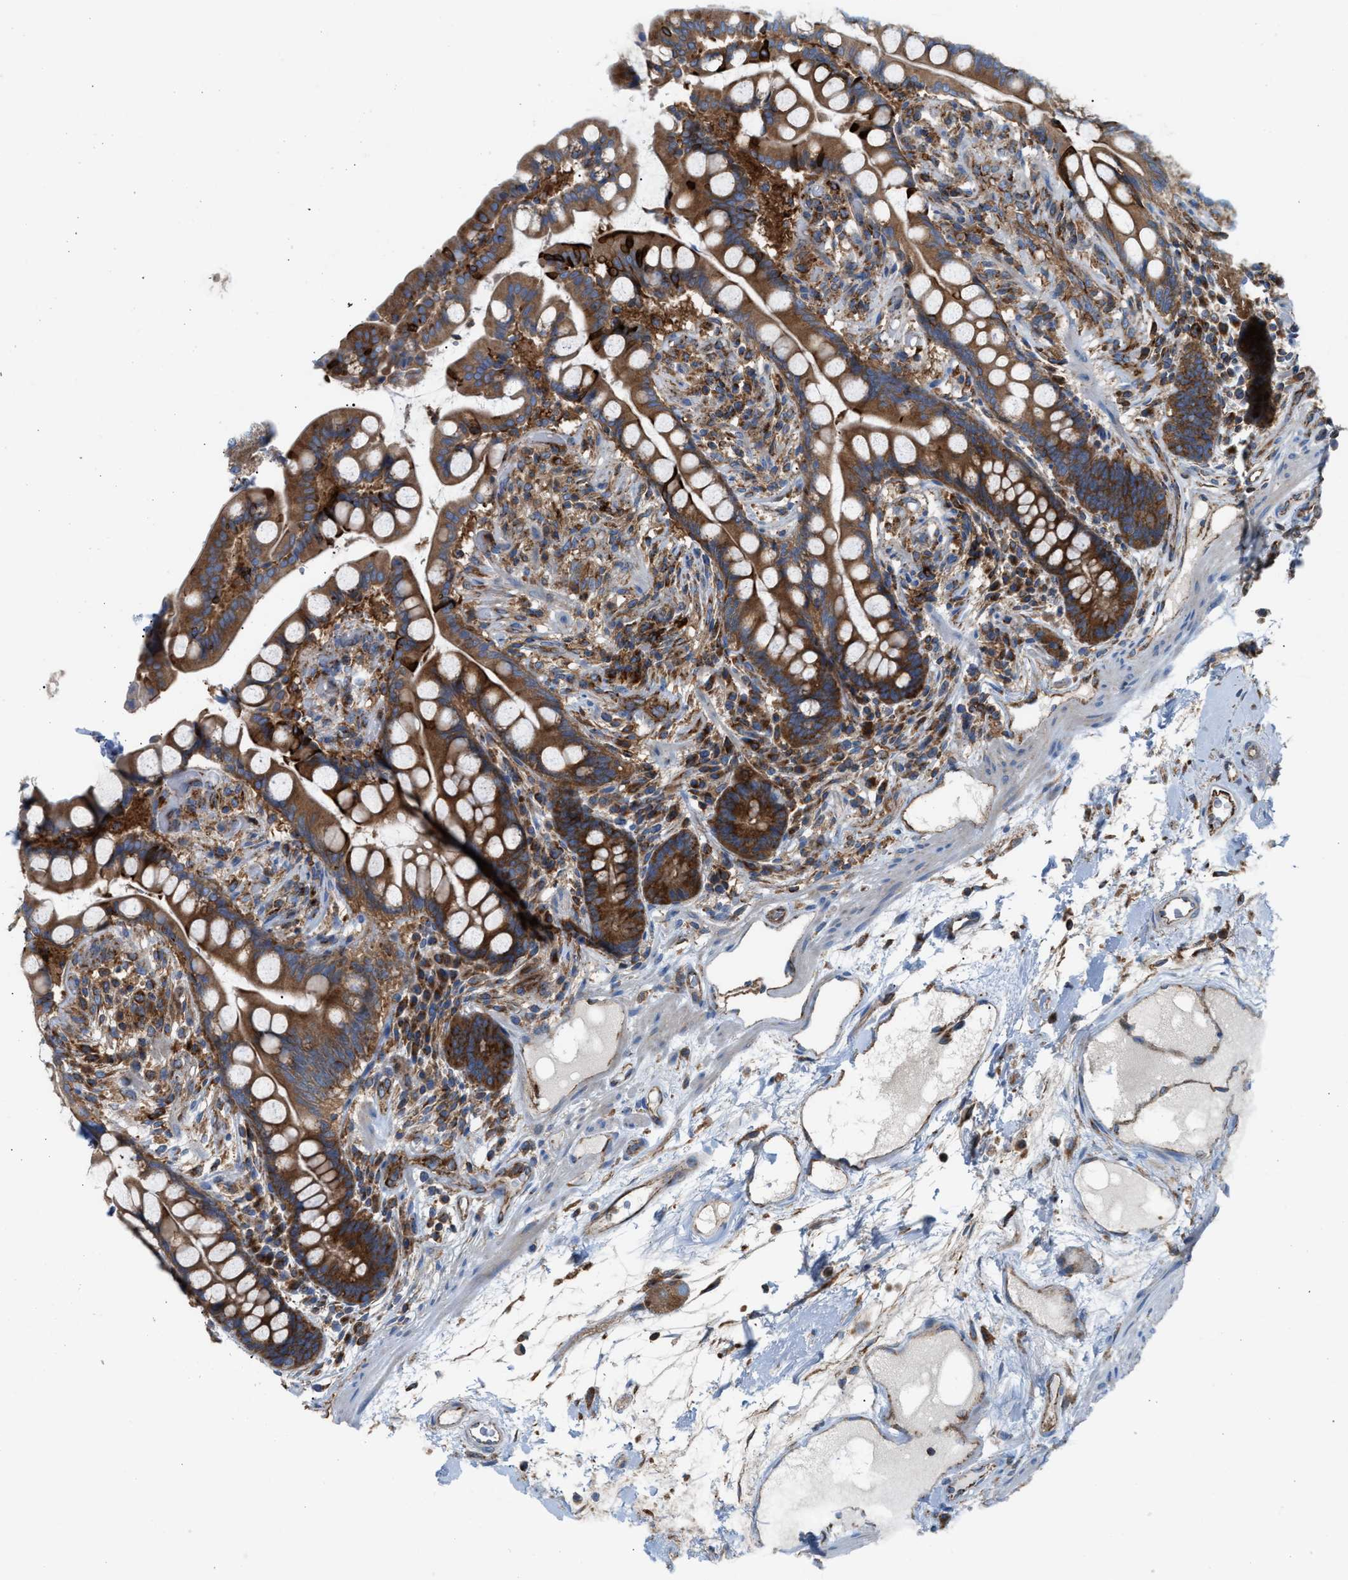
{"staining": {"intensity": "moderate", "quantity": ">75%", "location": "cytoplasmic/membranous"}, "tissue": "colon", "cell_type": "Endothelial cells", "image_type": "normal", "snomed": [{"axis": "morphology", "description": "Normal tissue, NOS"}, {"axis": "topography", "description": "Colon"}], "caption": "Immunohistochemistry (IHC) image of normal colon: colon stained using immunohistochemistry (IHC) exhibits medium levels of moderate protein expression localized specifically in the cytoplasmic/membranous of endothelial cells, appearing as a cytoplasmic/membranous brown color.", "gene": "TBC1D15", "patient": {"sex": "male", "age": 73}}